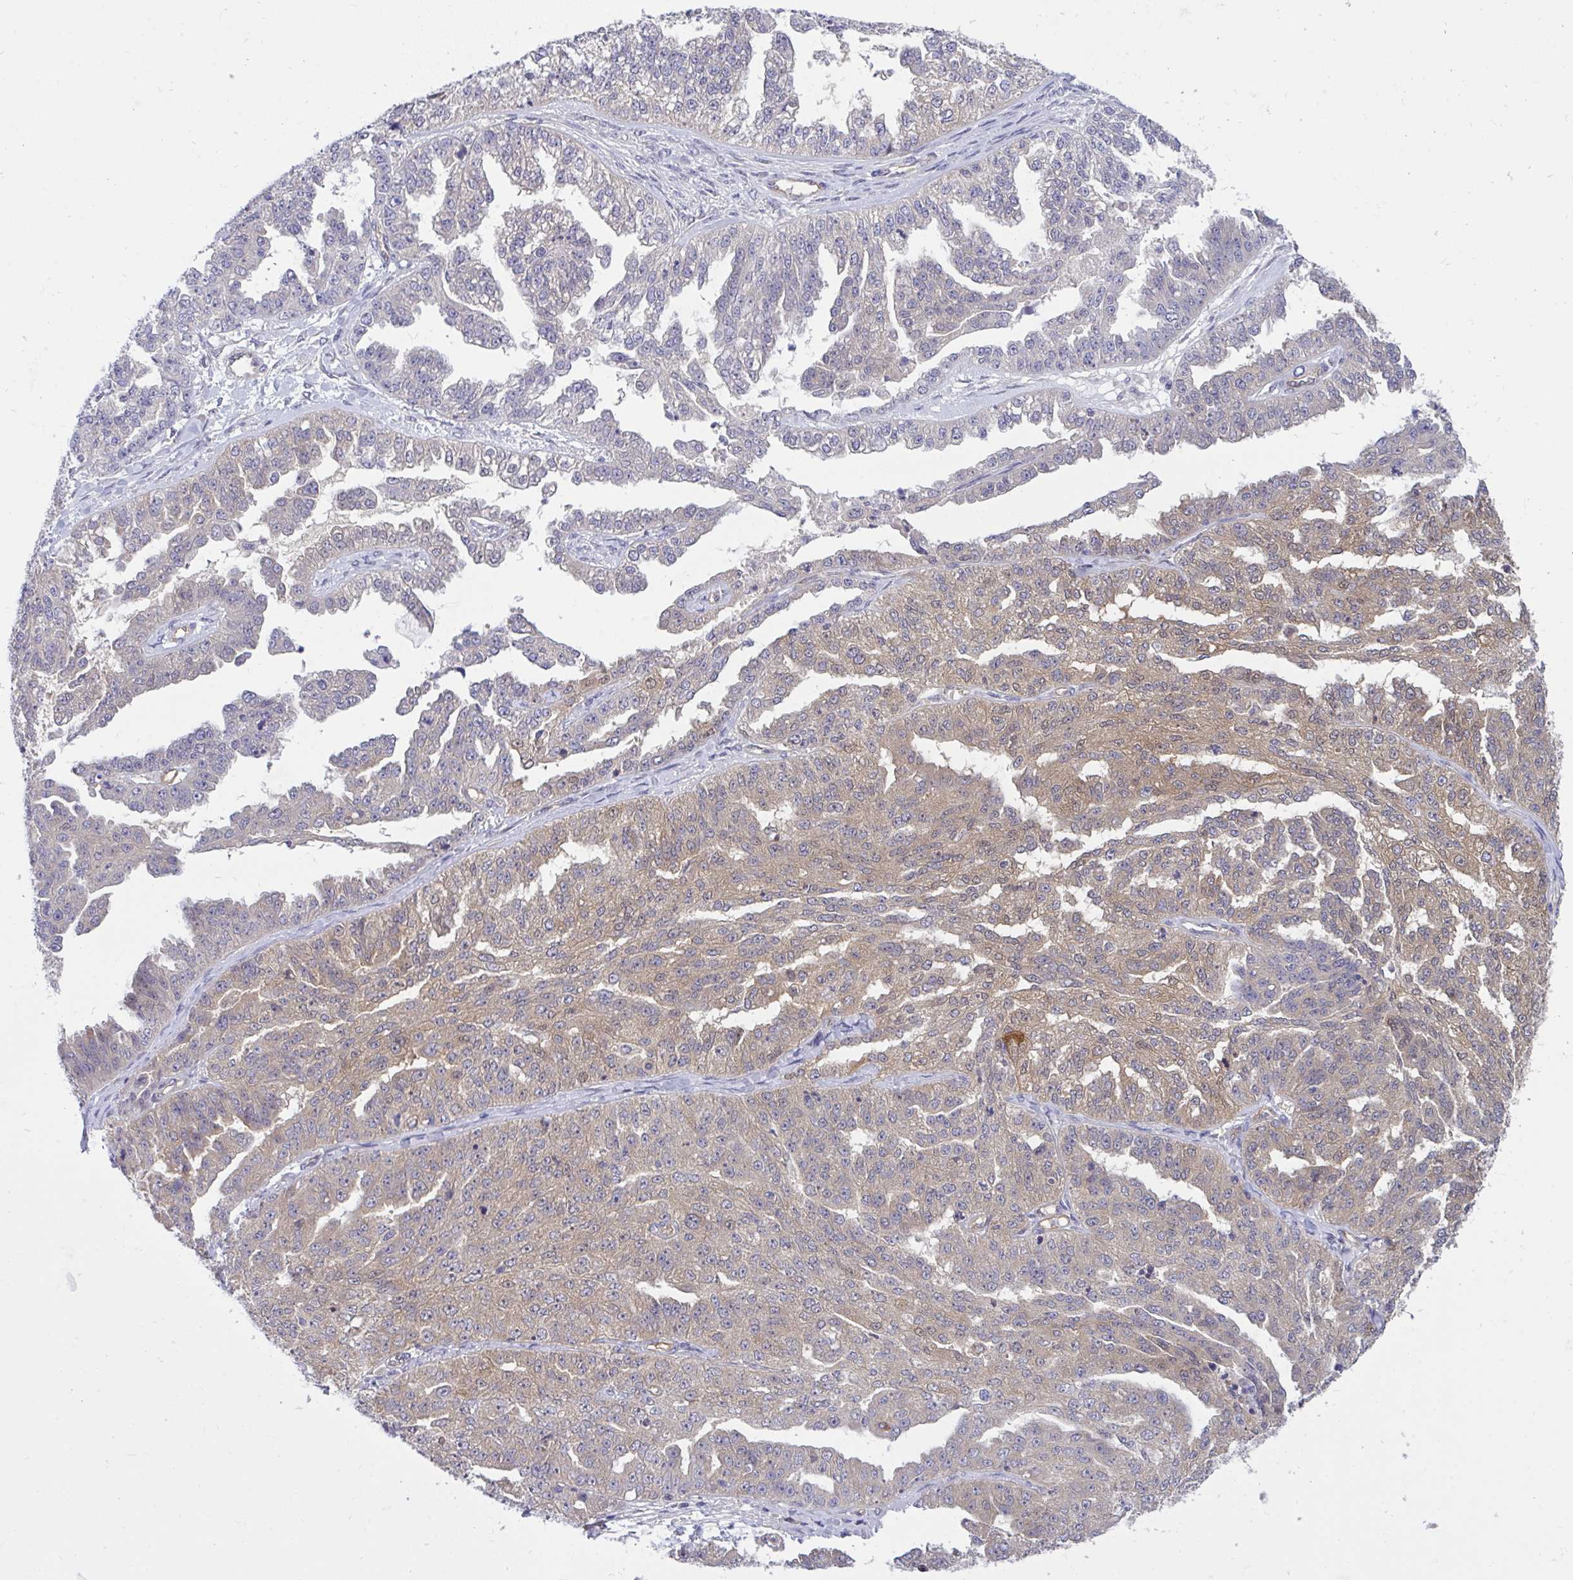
{"staining": {"intensity": "moderate", "quantity": "<25%", "location": "cytoplasmic/membranous"}, "tissue": "ovarian cancer", "cell_type": "Tumor cells", "image_type": "cancer", "snomed": [{"axis": "morphology", "description": "Cystadenocarcinoma, serous, NOS"}, {"axis": "topography", "description": "Ovary"}], "caption": "Moderate cytoplasmic/membranous expression is identified in approximately <25% of tumor cells in ovarian serous cystadenocarcinoma.", "gene": "C19orf54", "patient": {"sex": "female", "age": 58}}